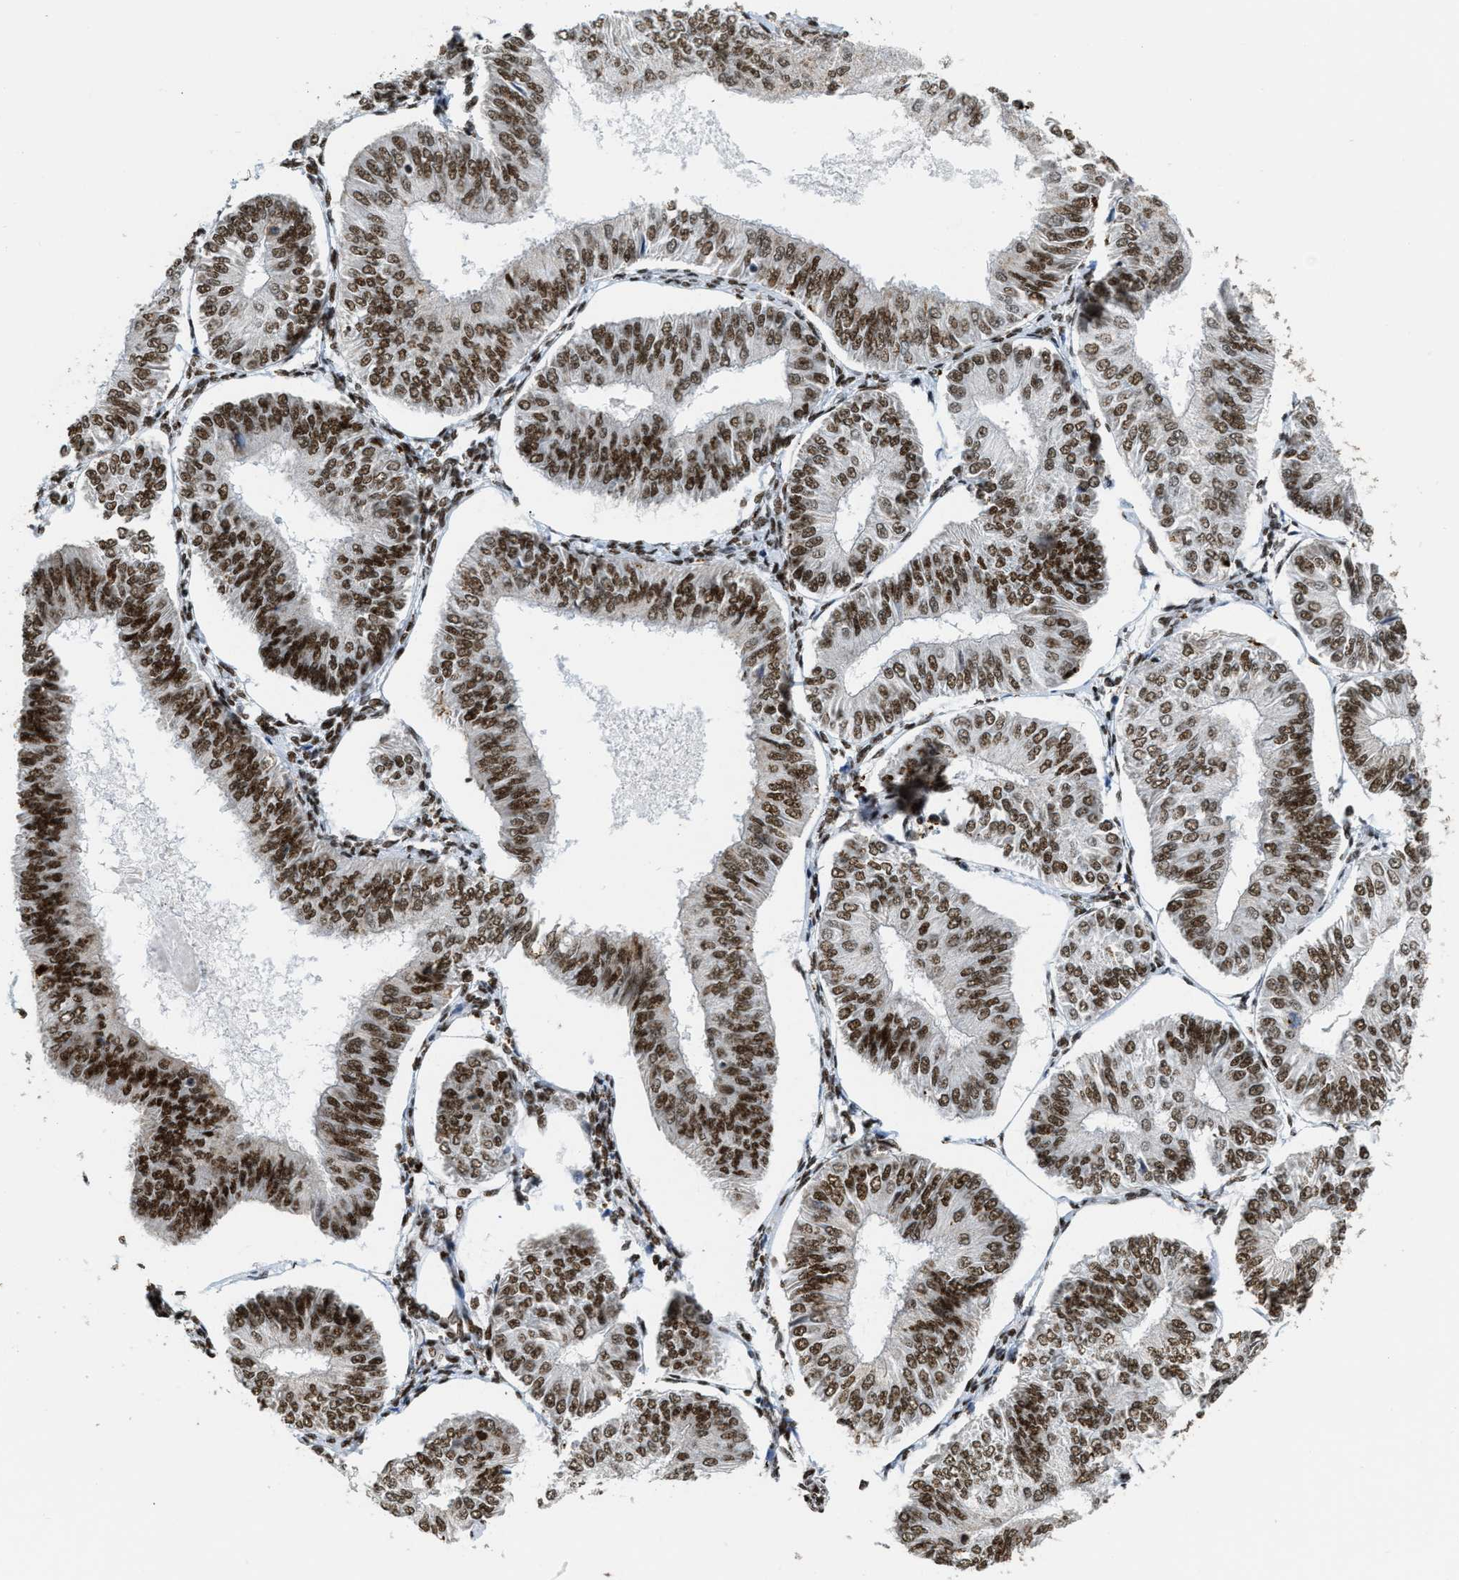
{"staining": {"intensity": "strong", "quantity": ">75%", "location": "nuclear"}, "tissue": "endometrial cancer", "cell_type": "Tumor cells", "image_type": "cancer", "snomed": [{"axis": "morphology", "description": "Adenocarcinoma, NOS"}, {"axis": "topography", "description": "Endometrium"}], "caption": "DAB (3,3'-diaminobenzidine) immunohistochemical staining of endometrial cancer displays strong nuclear protein positivity in approximately >75% of tumor cells. (DAB (3,3'-diaminobenzidine) = brown stain, brightfield microscopy at high magnification).", "gene": "NUMA1", "patient": {"sex": "female", "age": 58}}